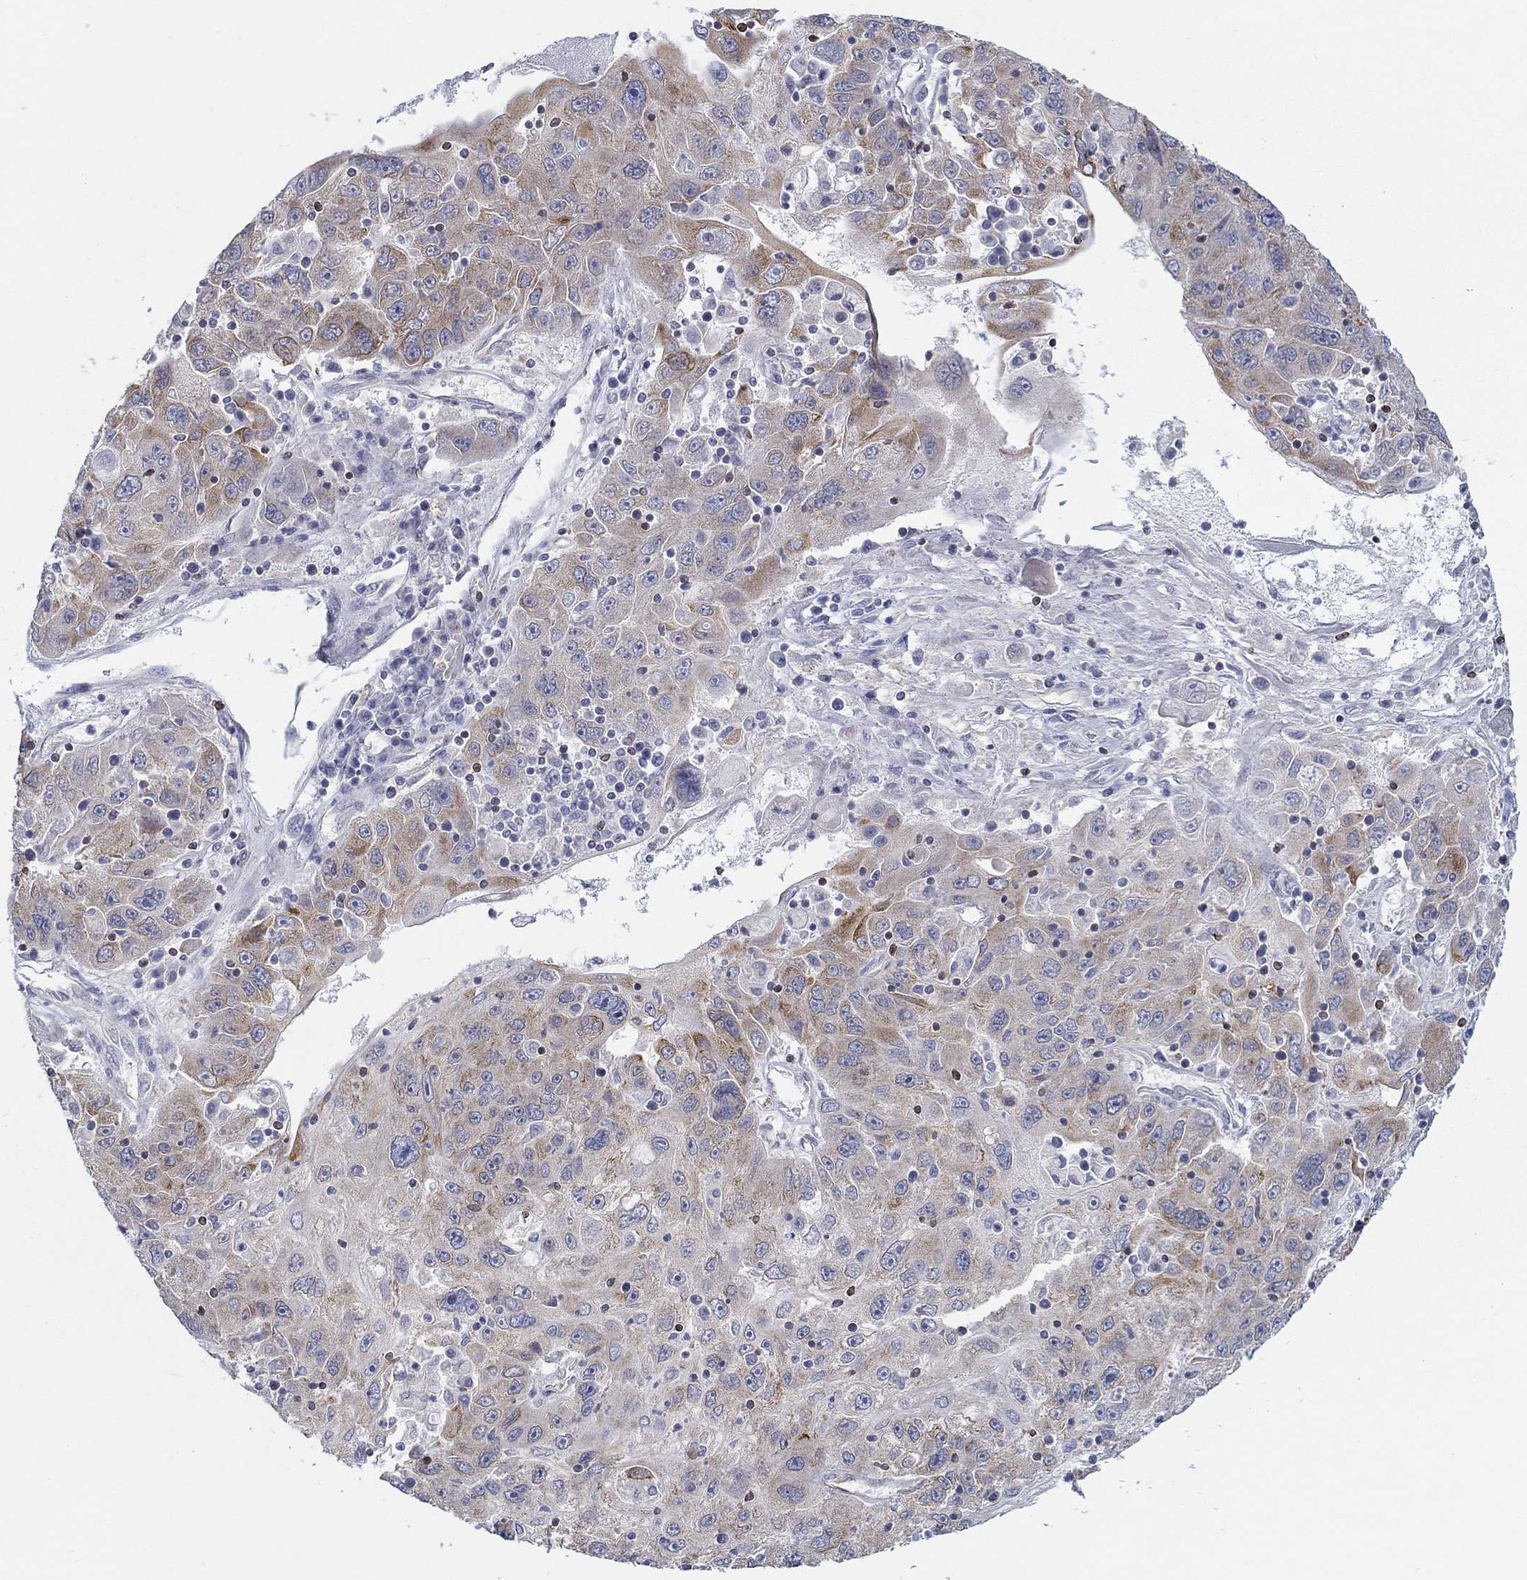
{"staining": {"intensity": "moderate", "quantity": "<25%", "location": "cytoplasmic/membranous"}, "tissue": "stomach cancer", "cell_type": "Tumor cells", "image_type": "cancer", "snomed": [{"axis": "morphology", "description": "Adenocarcinoma, NOS"}, {"axis": "topography", "description": "Stomach"}], "caption": "Immunohistochemistry (IHC) photomicrograph of neoplastic tissue: human stomach cancer stained using IHC shows low levels of moderate protein expression localized specifically in the cytoplasmic/membranous of tumor cells, appearing as a cytoplasmic/membranous brown color.", "gene": "ERMP1", "patient": {"sex": "male", "age": 56}}